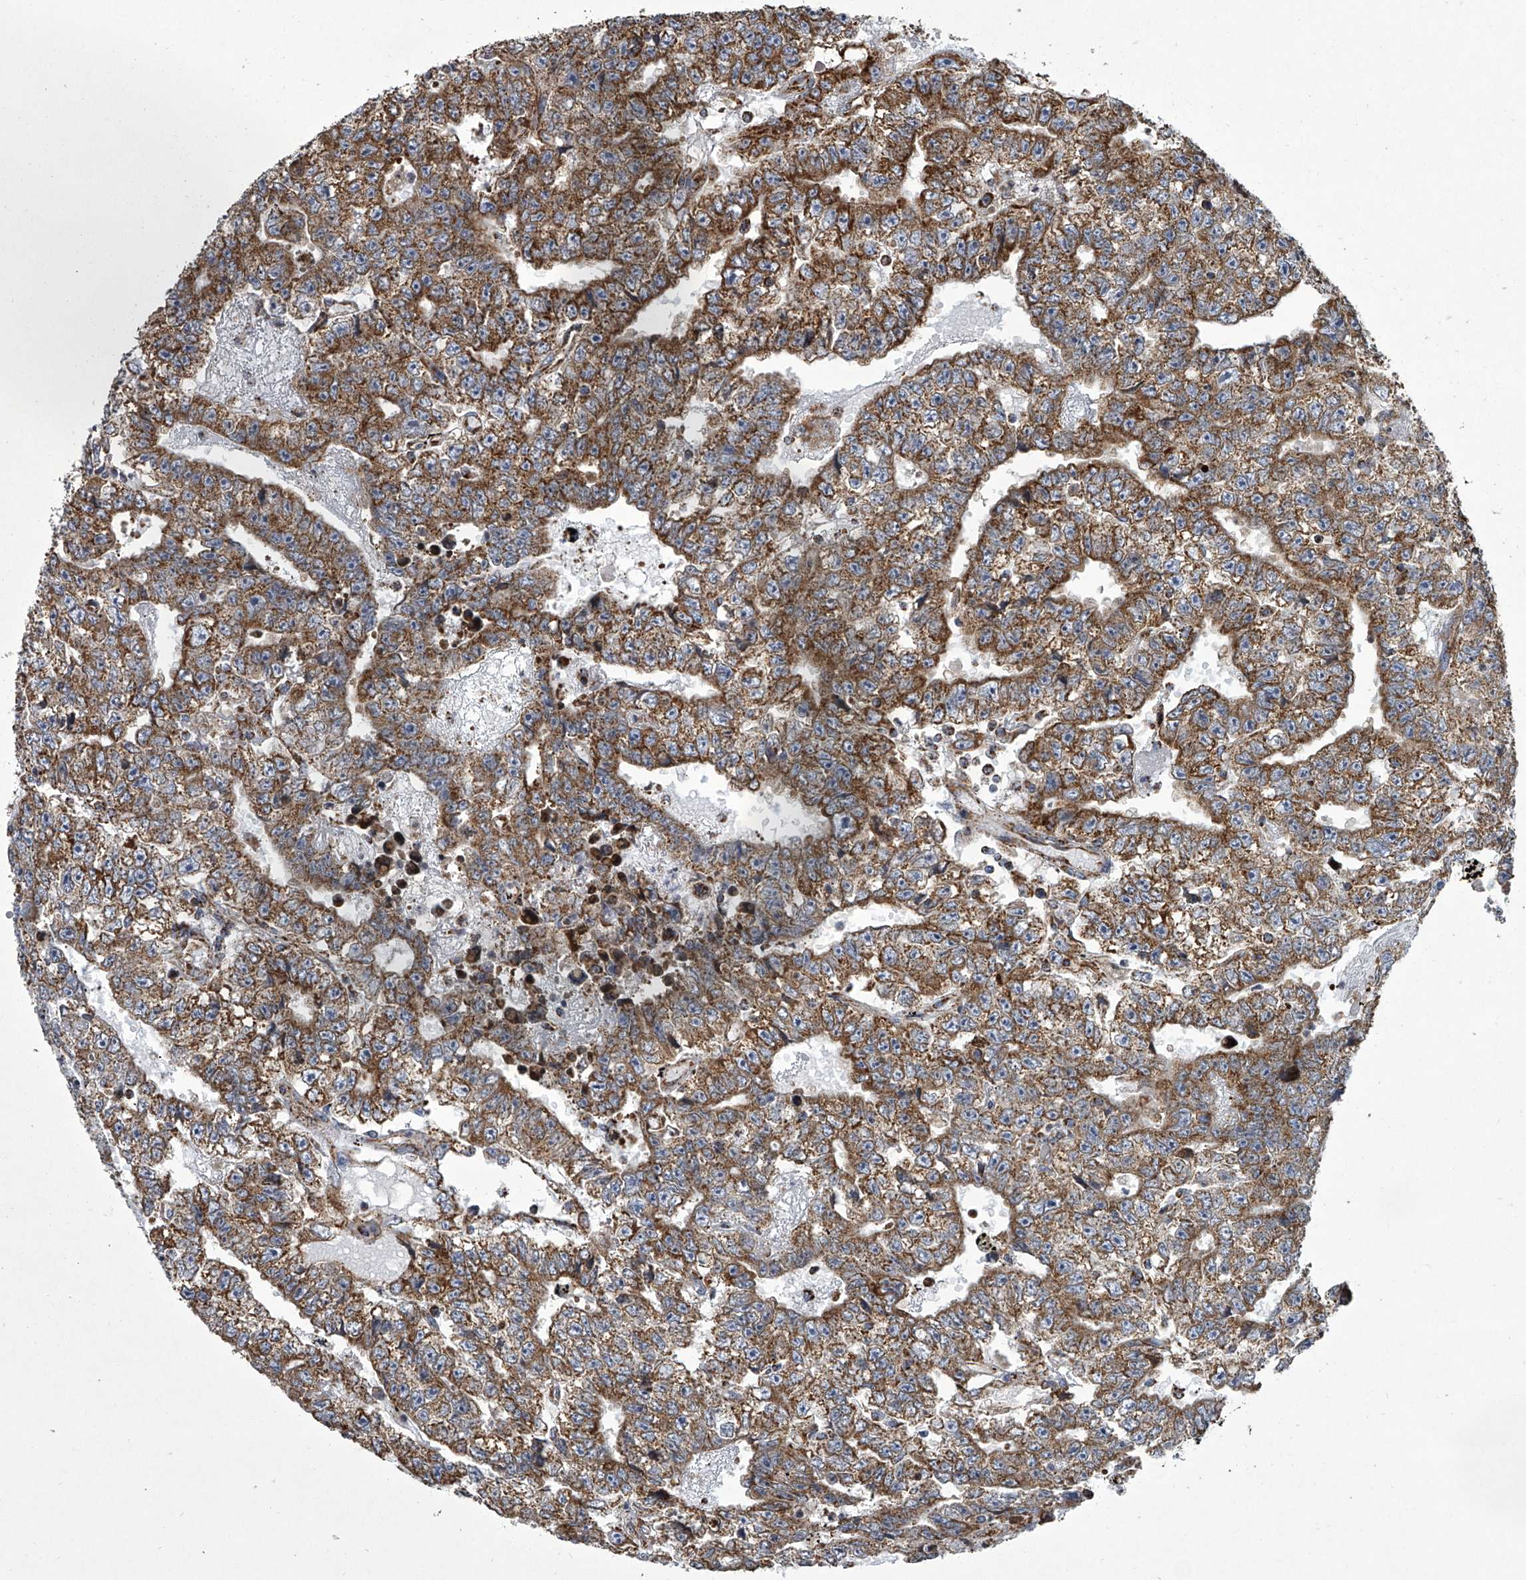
{"staining": {"intensity": "moderate", "quantity": ">75%", "location": "cytoplasmic/membranous"}, "tissue": "testis cancer", "cell_type": "Tumor cells", "image_type": "cancer", "snomed": [{"axis": "morphology", "description": "Carcinoma, Embryonal, NOS"}, {"axis": "topography", "description": "Testis"}], "caption": "A photomicrograph of human testis cancer (embryonal carcinoma) stained for a protein shows moderate cytoplasmic/membranous brown staining in tumor cells.", "gene": "ZC3H15", "patient": {"sex": "male", "age": 25}}